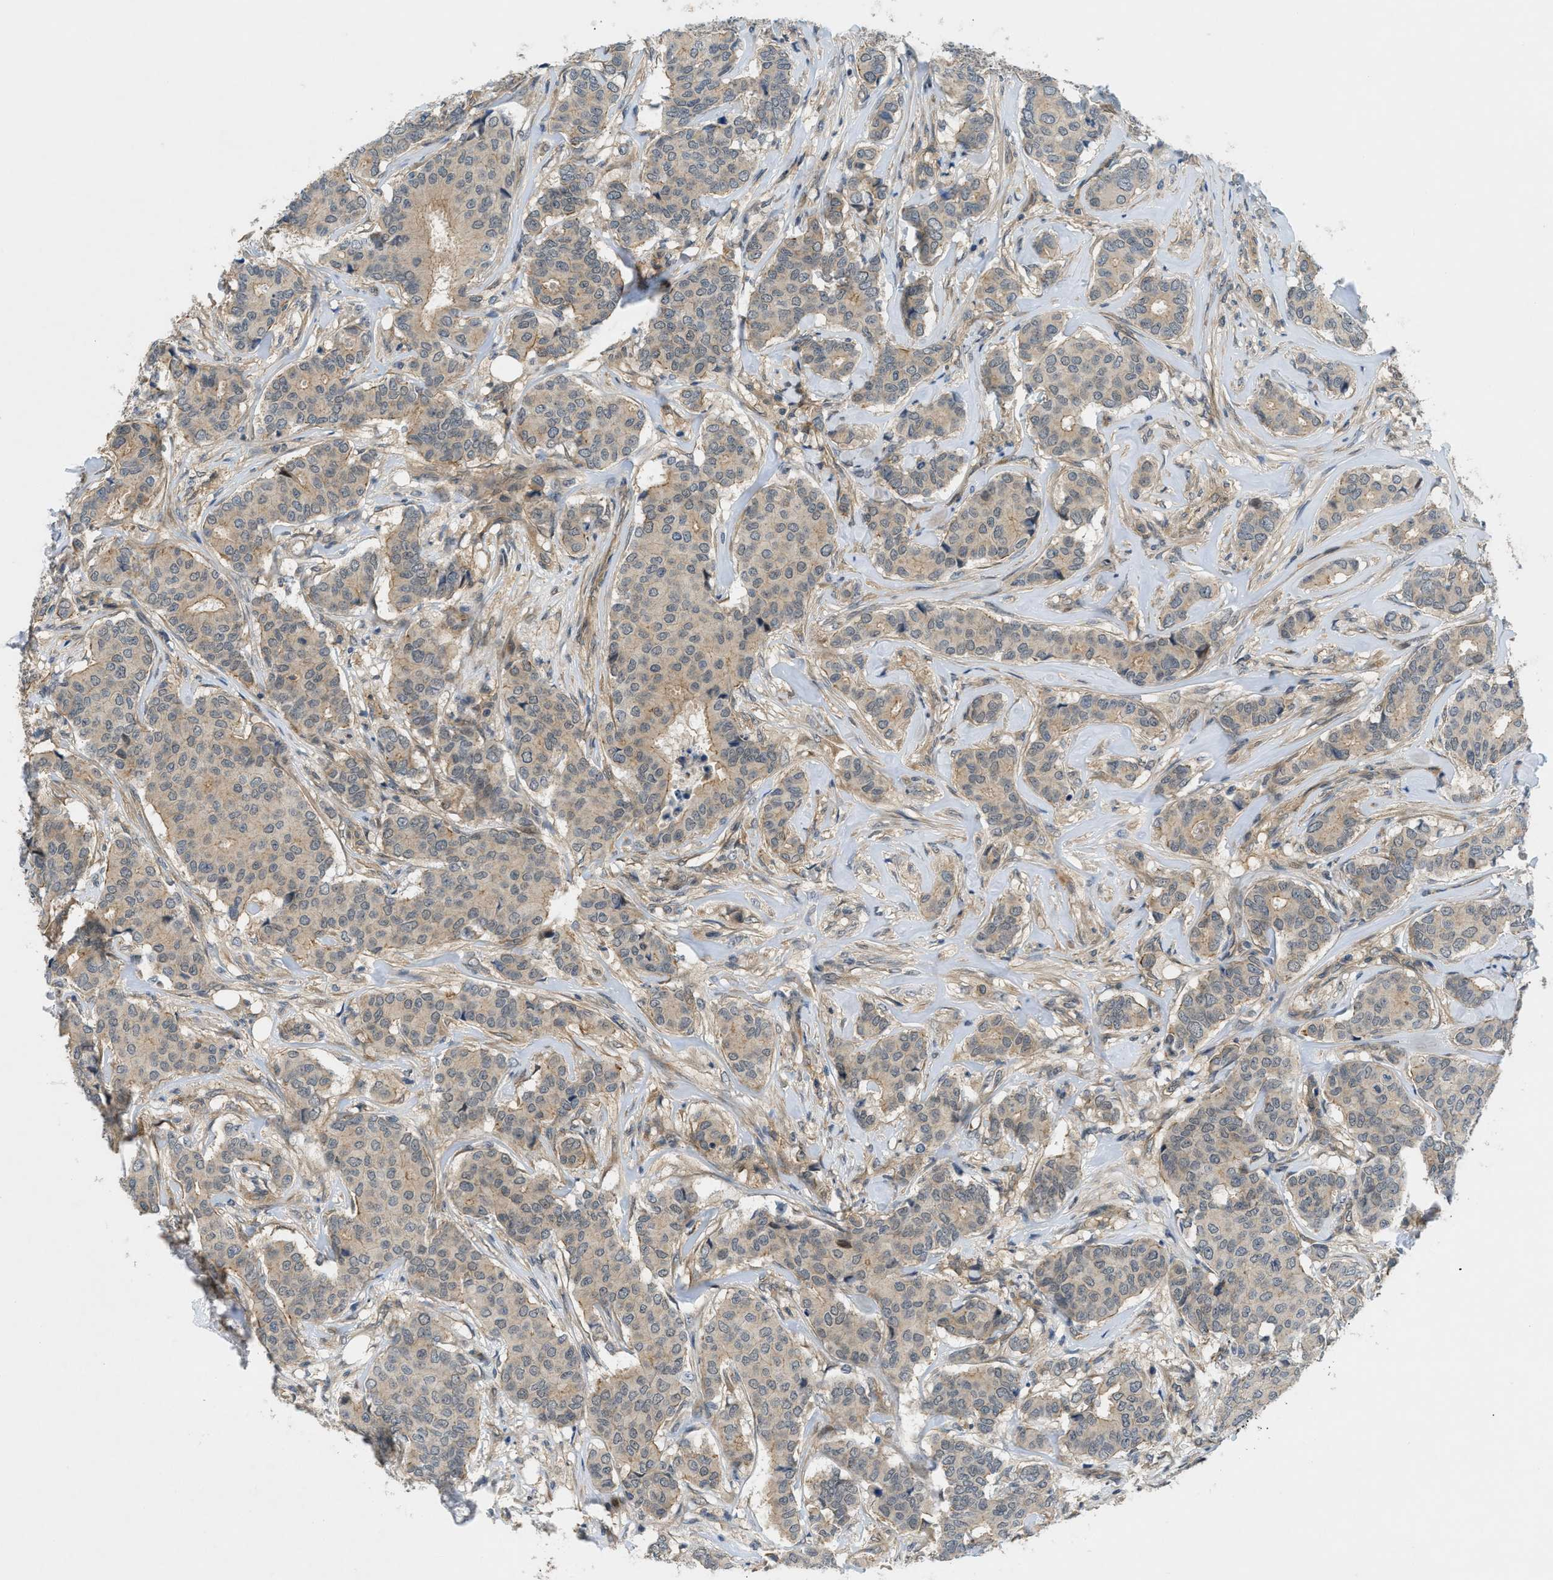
{"staining": {"intensity": "weak", "quantity": ">75%", "location": "cytoplasmic/membranous"}, "tissue": "breast cancer", "cell_type": "Tumor cells", "image_type": "cancer", "snomed": [{"axis": "morphology", "description": "Duct carcinoma"}, {"axis": "topography", "description": "Breast"}], "caption": "An immunohistochemistry (IHC) histopathology image of tumor tissue is shown. Protein staining in brown labels weak cytoplasmic/membranous positivity in breast infiltrating ductal carcinoma within tumor cells. The protein is stained brown, and the nuclei are stained in blue (DAB IHC with brightfield microscopy, high magnification).", "gene": "TRAK2", "patient": {"sex": "female", "age": 75}}